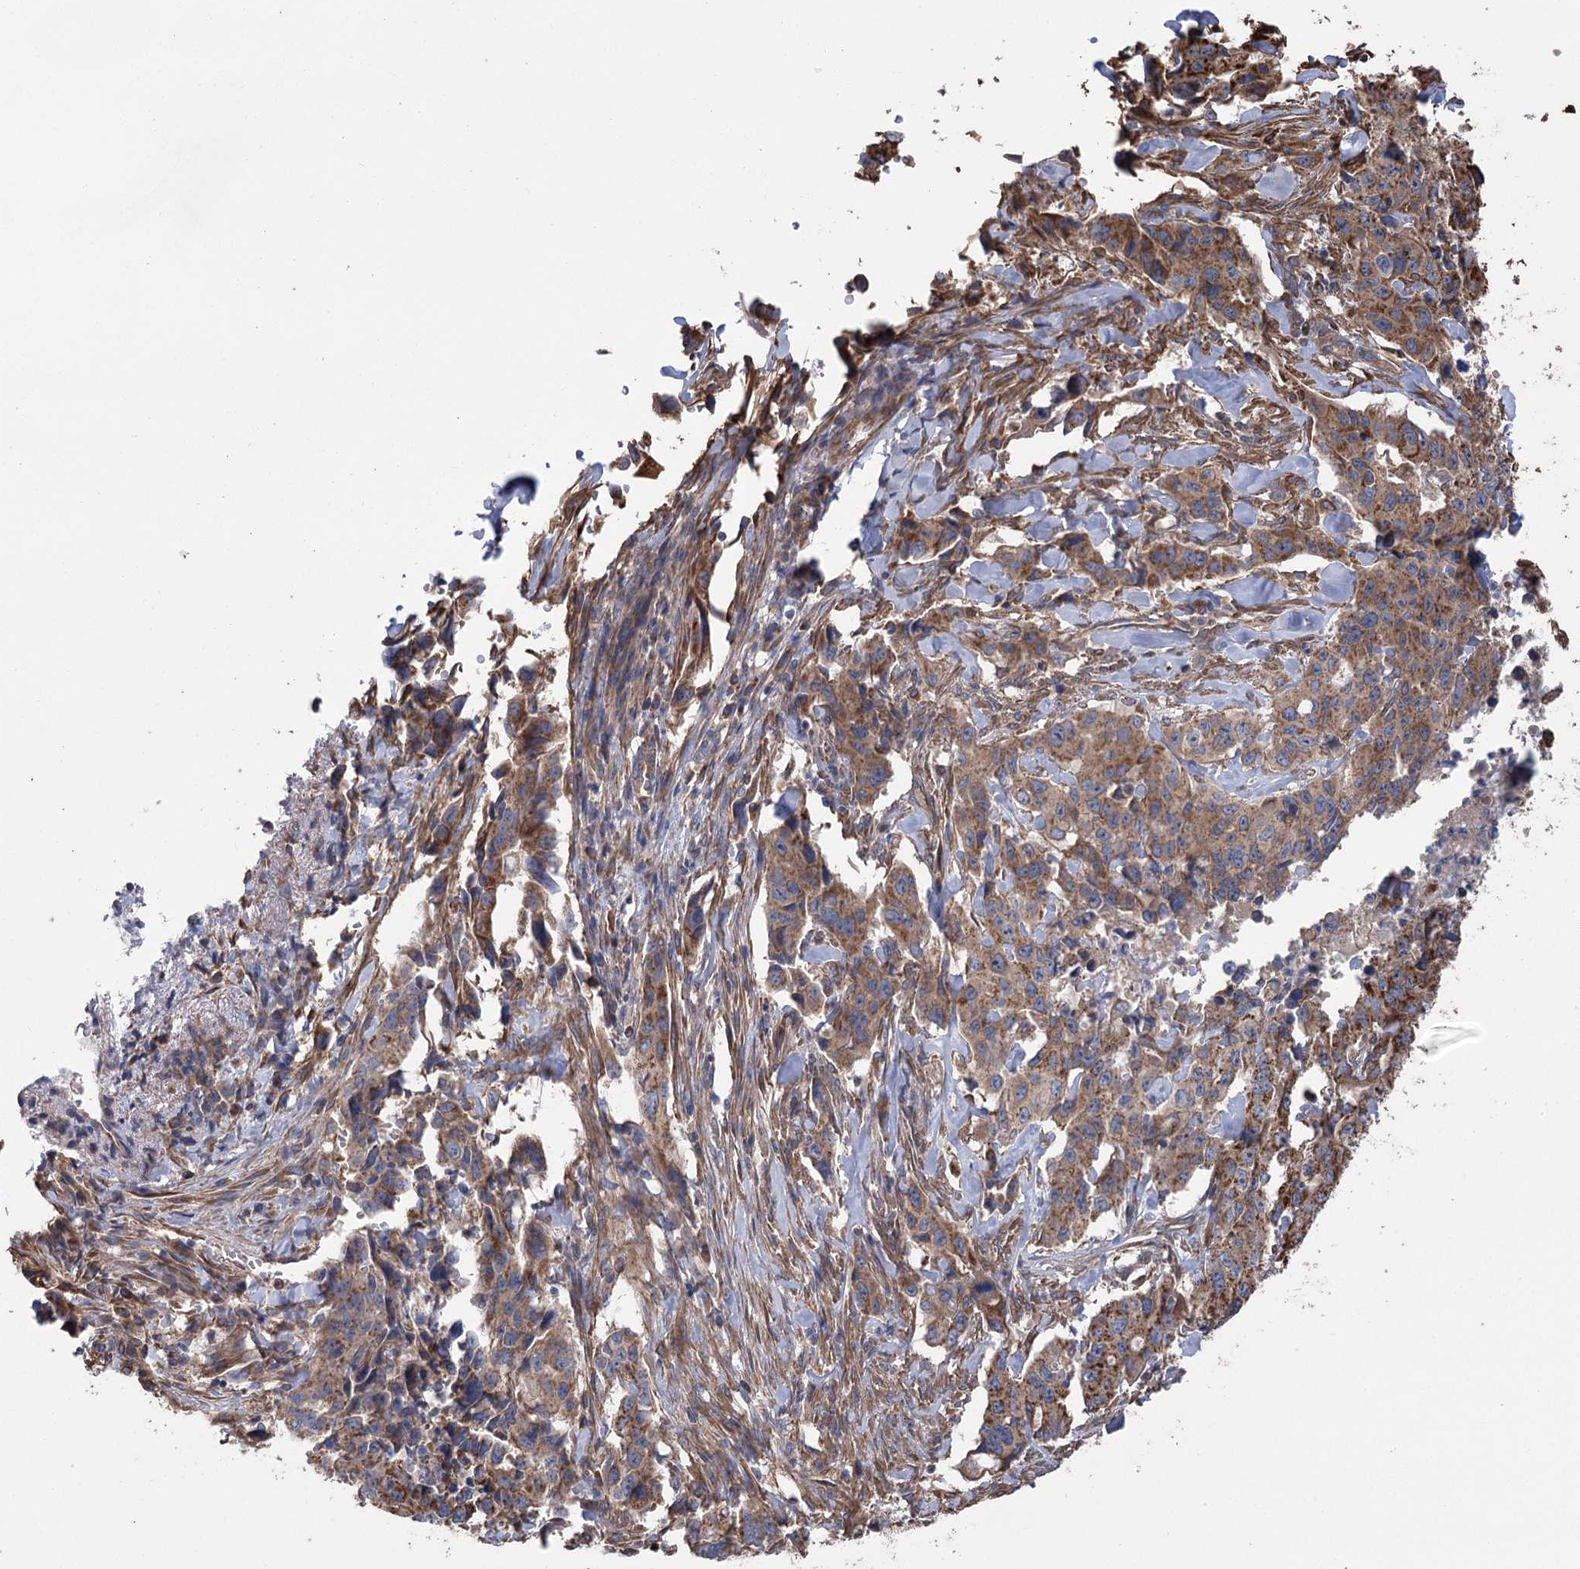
{"staining": {"intensity": "moderate", "quantity": ">75%", "location": "cytoplasmic/membranous"}, "tissue": "lung cancer", "cell_type": "Tumor cells", "image_type": "cancer", "snomed": [{"axis": "morphology", "description": "Adenocarcinoma, NOS"}, {"axis": "topography", "description": "Lung"}], "caption": "Human adenocarcinoma (lung) stained with a brown dye reveals moderate cytoplasmic/membranous positive expression in approximately >75% of tumor cells.", "gene": "RWDD4", "patient": {"sex": "female", "age": 51}}